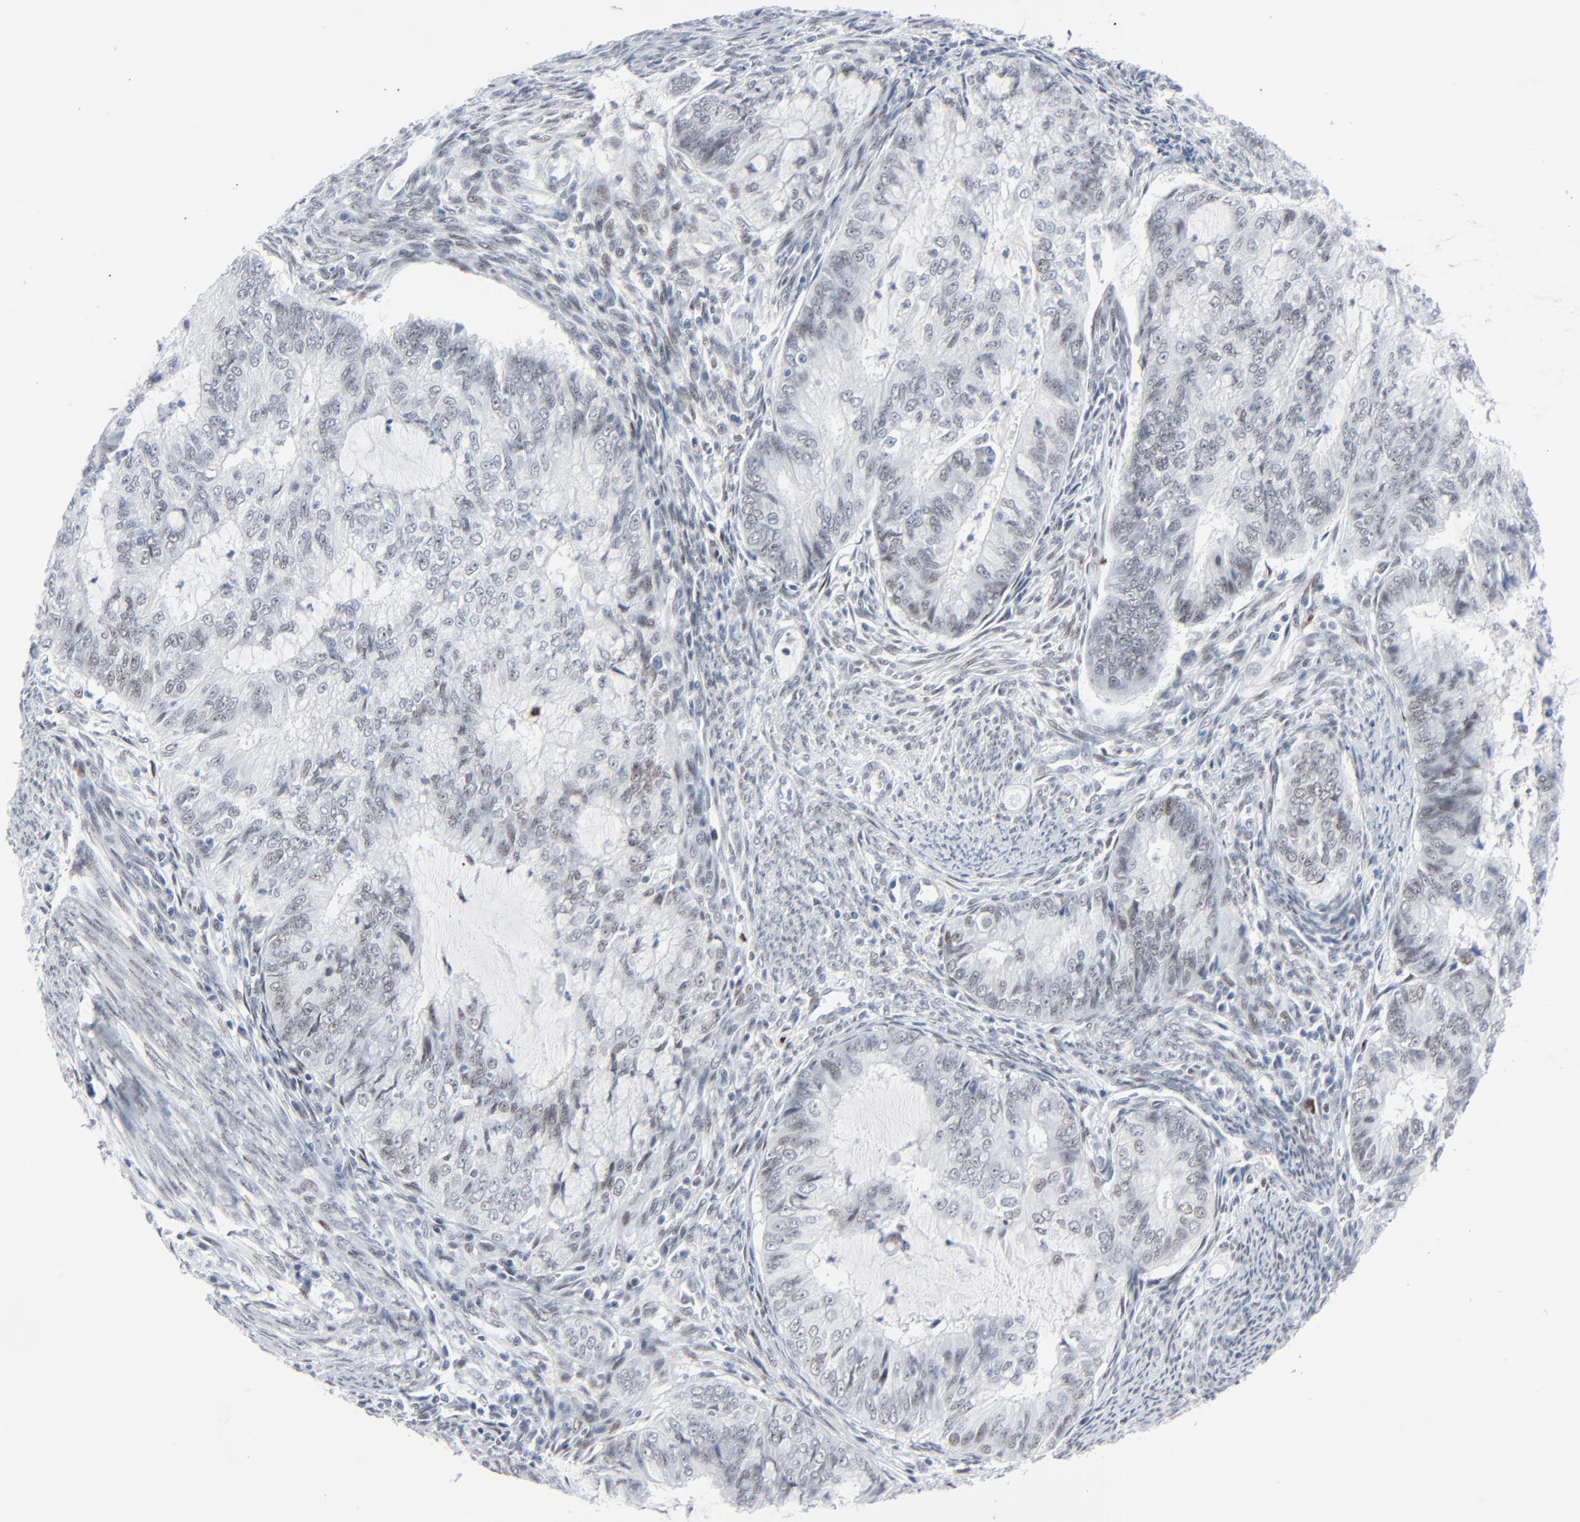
{"staining": {"intensity": "weak", "quantity": "25%-75%", "location": "nuclear"}, "tissue": "endometrial cancer", "cell_type": "Tumor cells", "image_type": "cancer", "snomed": [{"axis": "morphology", "description": "Adenocarcinoma, NOS"}, {"axis": "topography", "description": "Endometrium"}], "caption": "Endometrial adenocarcinoma was stained to show a protein in brown. There is low levels of weak nuclear positivity in approximately 25%-75% of tumor cells. (DAB = brown stain, brightfield microscopy at high magnification).", "gene": "SIRT1", "patient": {"sex": "female", "age": 75}}